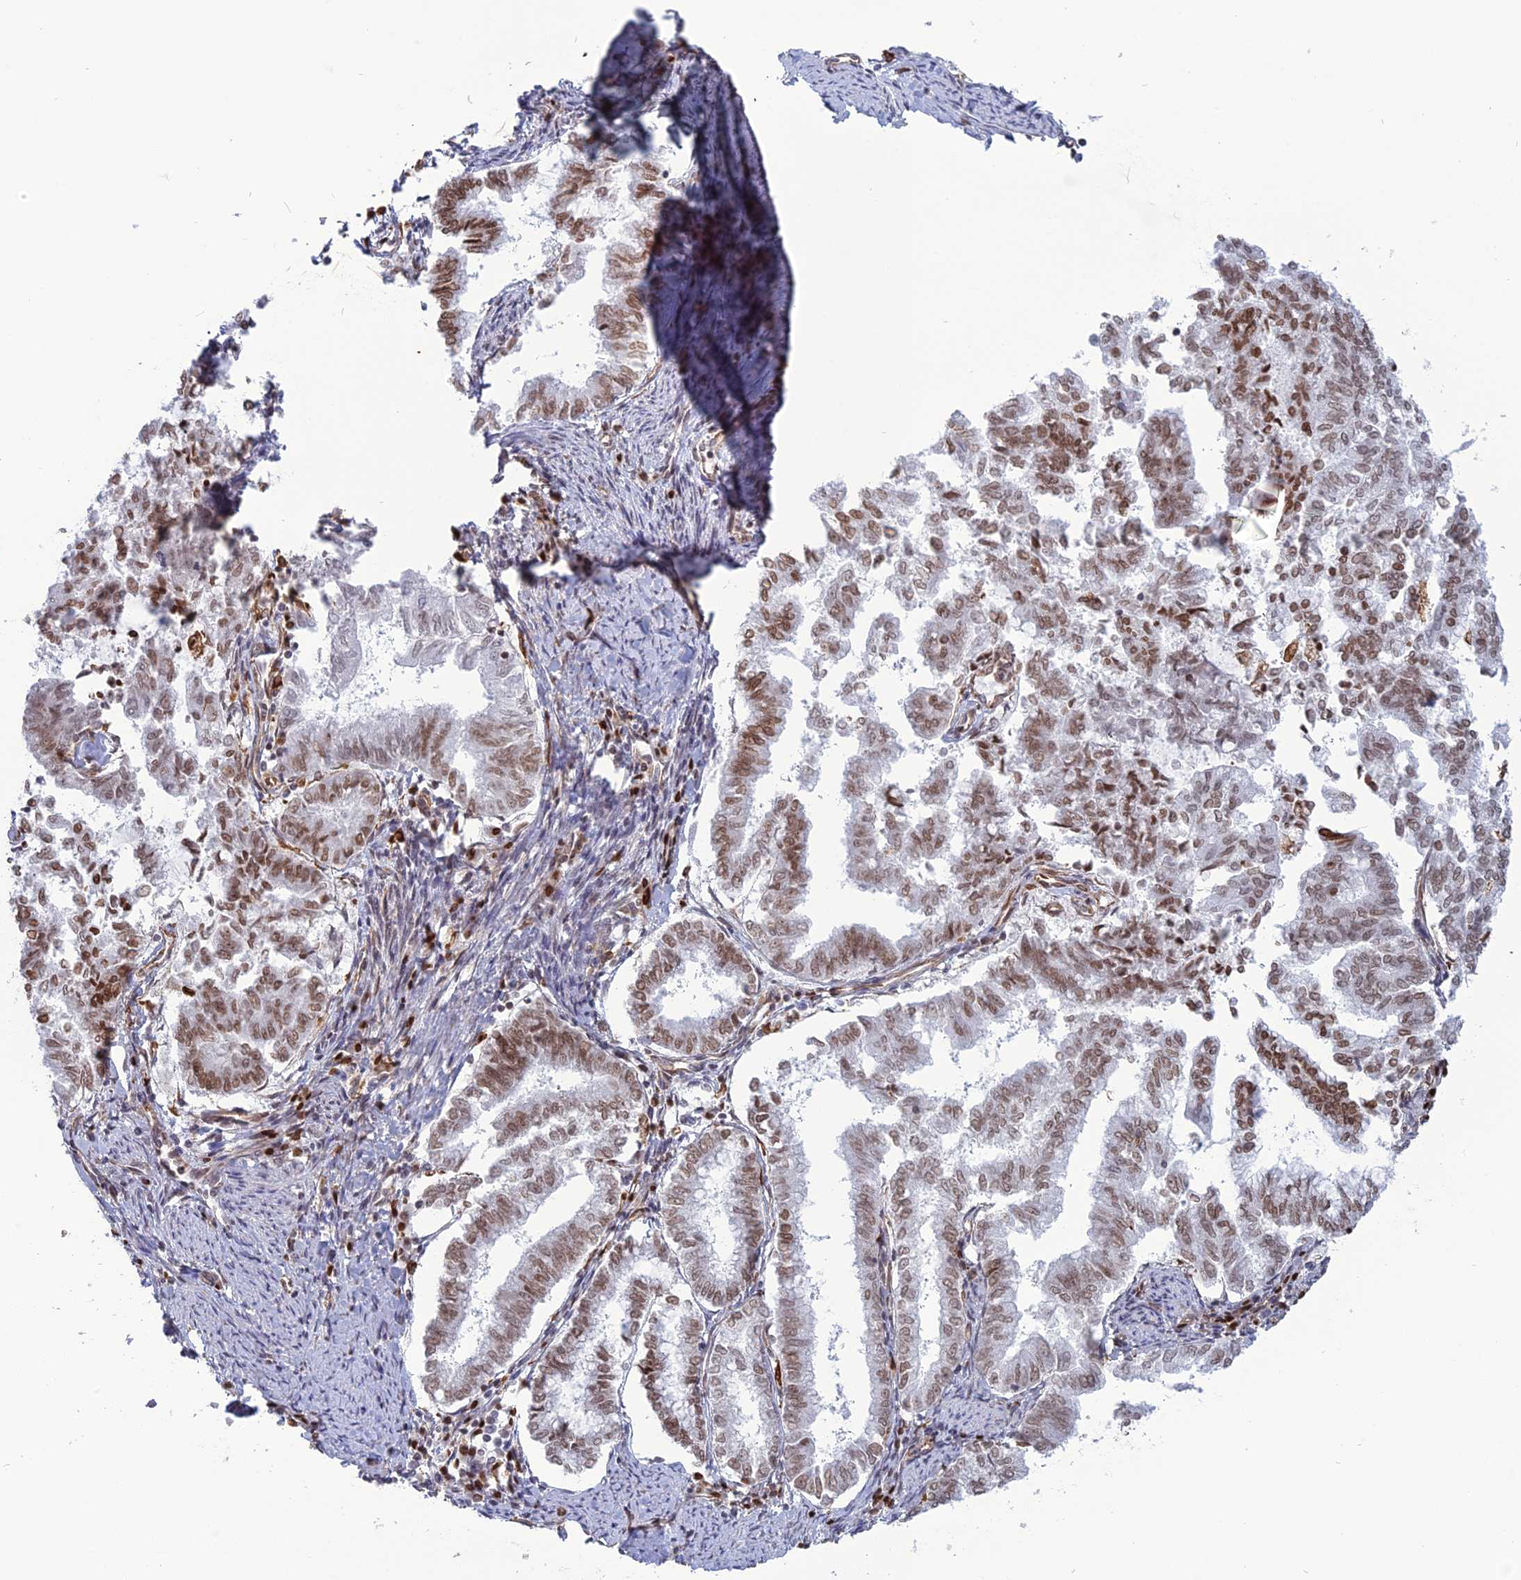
{"staining": {"intensity": "moderate", "quantity": ">75%", "location": "nuclear"}, "tissue": "endometrial cancer", "cell_type": "Tumor cells", "image_type": "cancer", "snomed": [{"axis": "morphology", "description": "Adenocarcinoma, NOS"}, {"axis": "topography", "description": "Endometrium"}], "caption": "Human endometrial cancer stained for a protein (brown) reveals moderate nuclear positive positivity in about >75% of tumor cells.", "gene": "APOBR", "patient": {"sex": "female", "age": 79}}